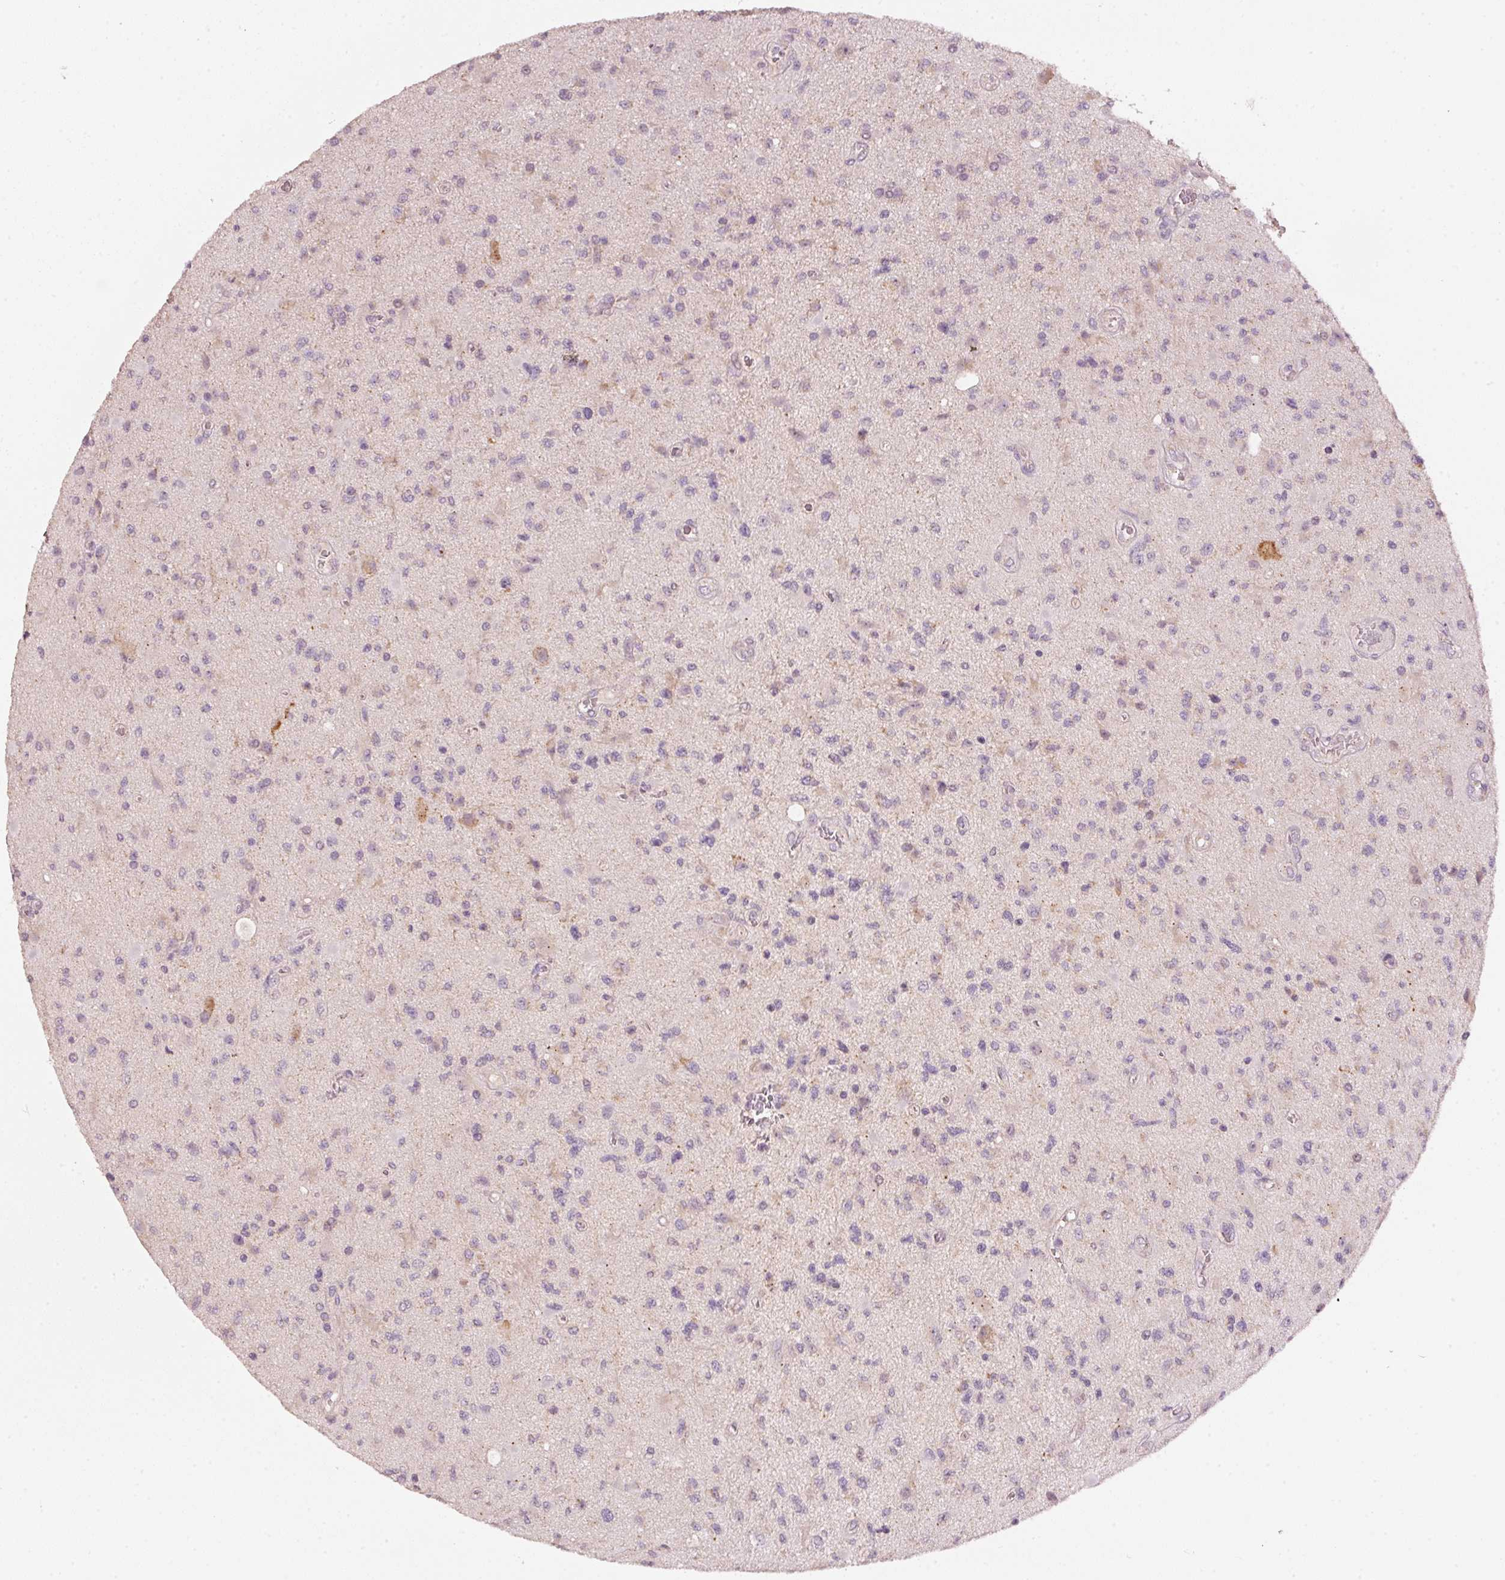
{"staining": {"intensity": "negative", "quantity": "none", "location": "none"}, "tissue": "glioma", "cell_type": "Tumor cells", "image_type": "cancer", "snomed": [{"axis": "morphology", "description": "Glioma, malignant, High grade"}, {"axis": "topography", "description": "Brain"}], "caption": "Human glioma stained for a protein using immunohistochemistry (IHC) reveals no positivity in tumor cells.", "gene": "TOB2", "patient": {"sex": "male", "age": 67}}